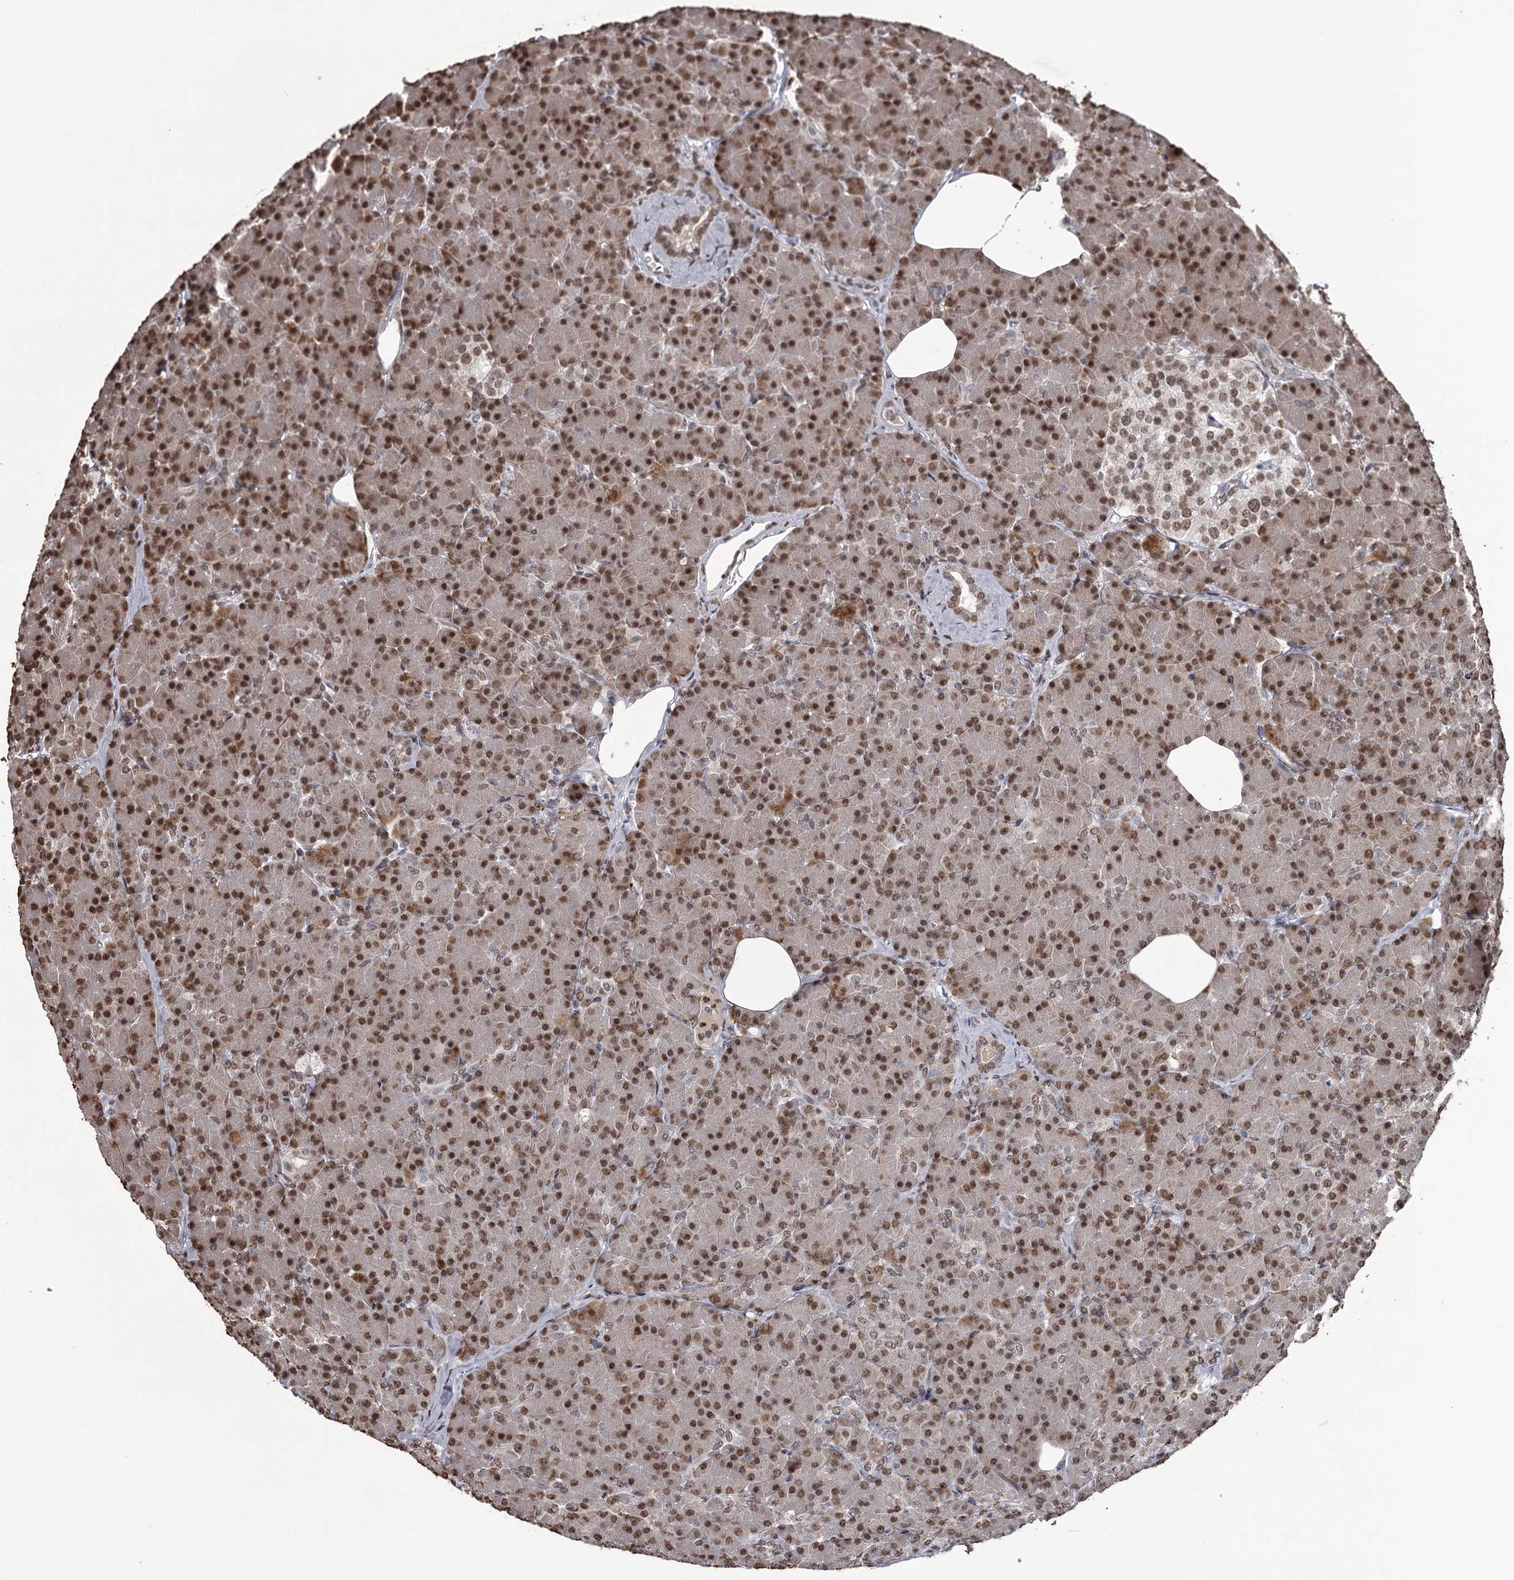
{"staining": {"intensity": "strong", "quantity": ">75%", "location": "cytoplasmic/membranous,nuclear"}, "tissue": "pancreas", "cell_type": "Exocrine glandular cells", "image_type": "normal", "snomed": [{"axis": "morphology", "description": "Normal tissue, NOS"}, {"axis": "topography", "description": "Pancreas"}], "caption": "Protein analysis of normal pancreas displays strong cytoplasmic/membranous,nuclear positivity in about >75% of exocrine glandular cells. (Stains: DAB in brown, nuclei in blue, Microscopy: brightfield microscopy at high magnification).", "gene": "THYN1", "patient": {"sex": "female", "age": 43}}